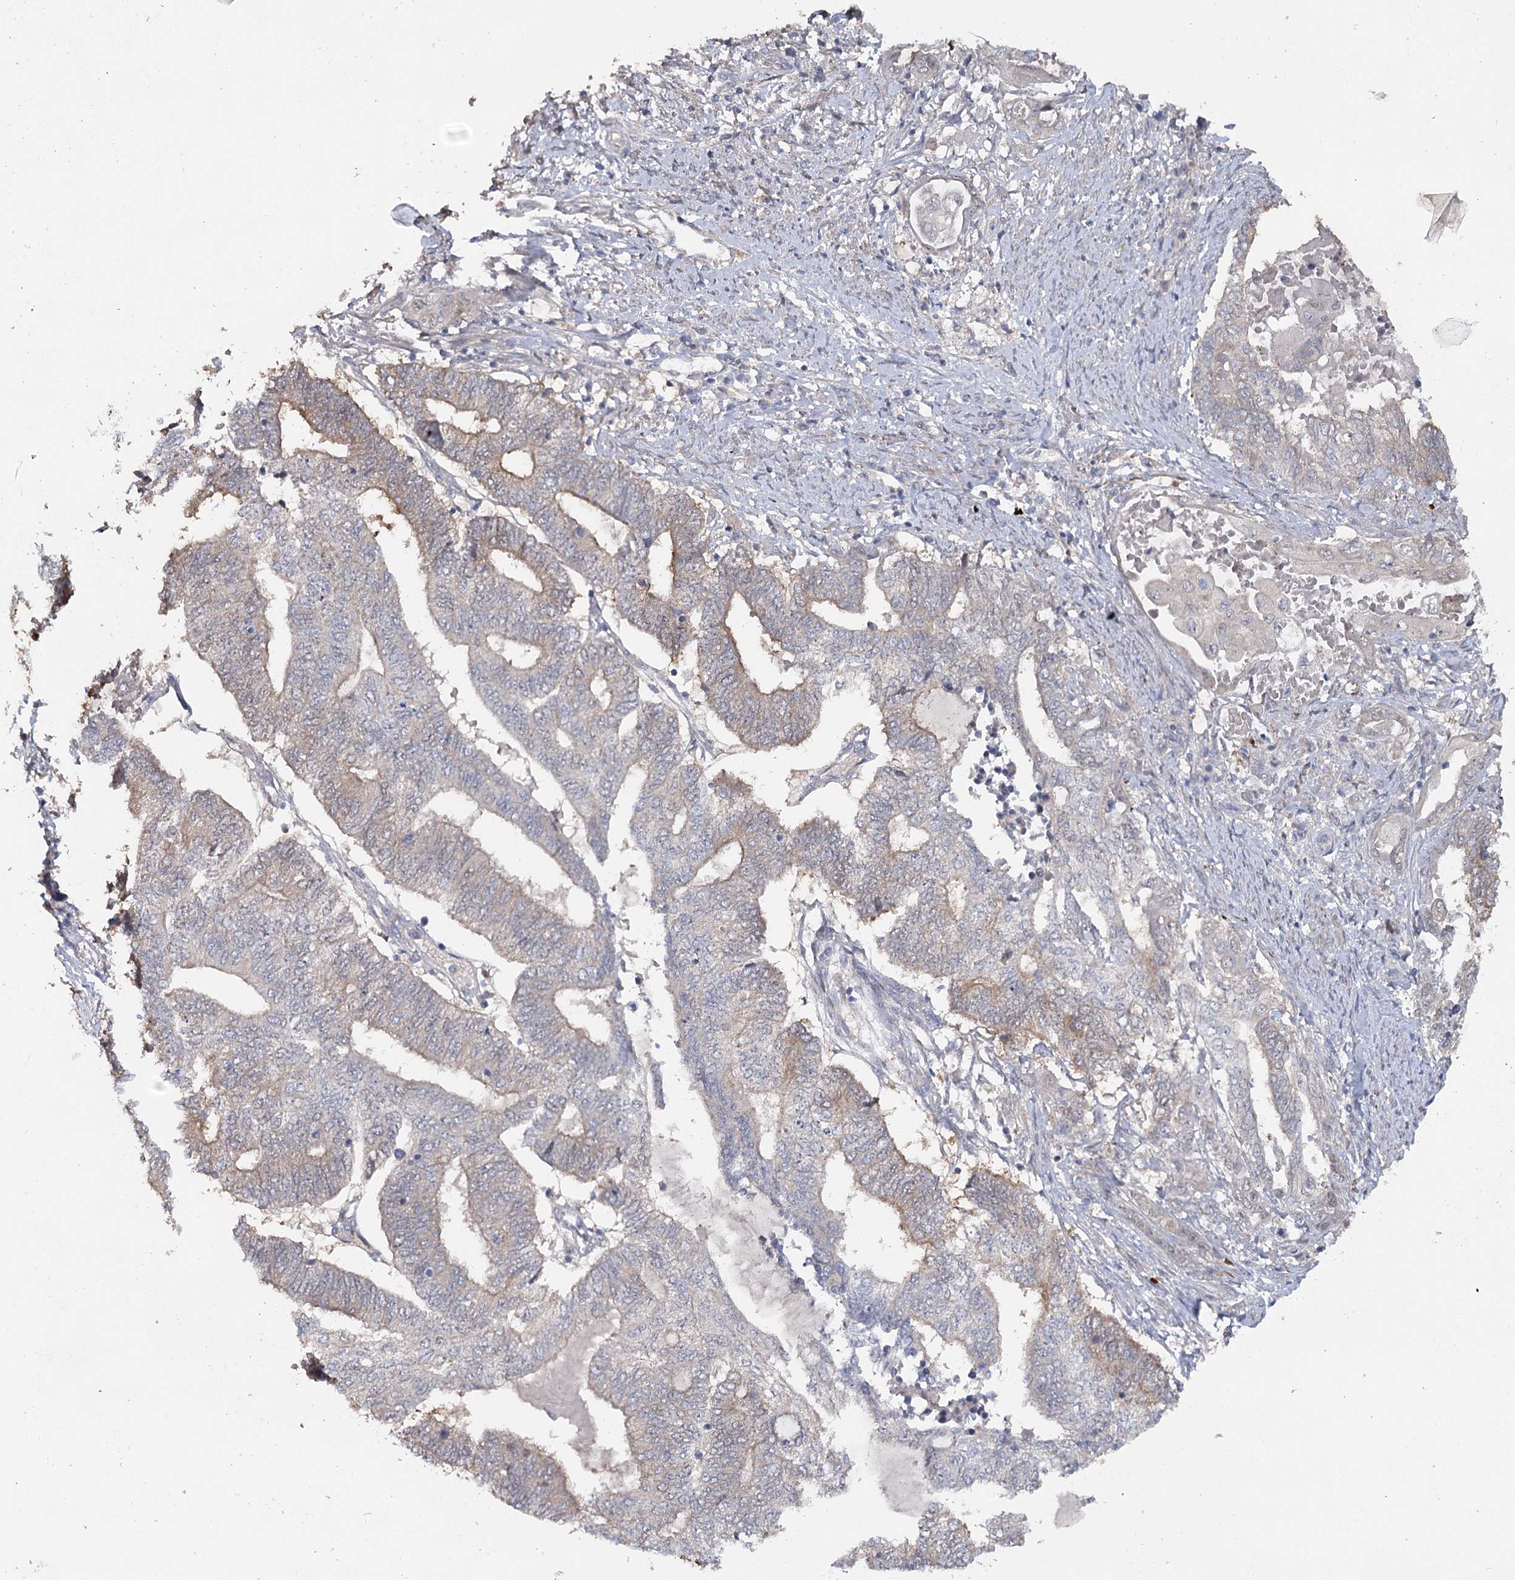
{"staining": {"intensity": "weak", "quantity": "25%-75%", "location": "cytoplasmic/membranous"}, "tissue": "endometrial cancer", "cell_type": "Tumor cells", "image_type": "cancer", "snomed": [{"axis": "morphology", "description": "Adenocarcinoma, NOS"}, {"axis": "topography", "description": "Uterus"}, {"axis": "topography", "description": "Endometrium"}], "caption": "The image demonstrates a brown stain indicating the presence of a protein in the cytoplasmic/membranous of tumor cells in endometrial cancer.", "gene": "MAP3K13", "patient": {"sex": "female", "age": 70}}